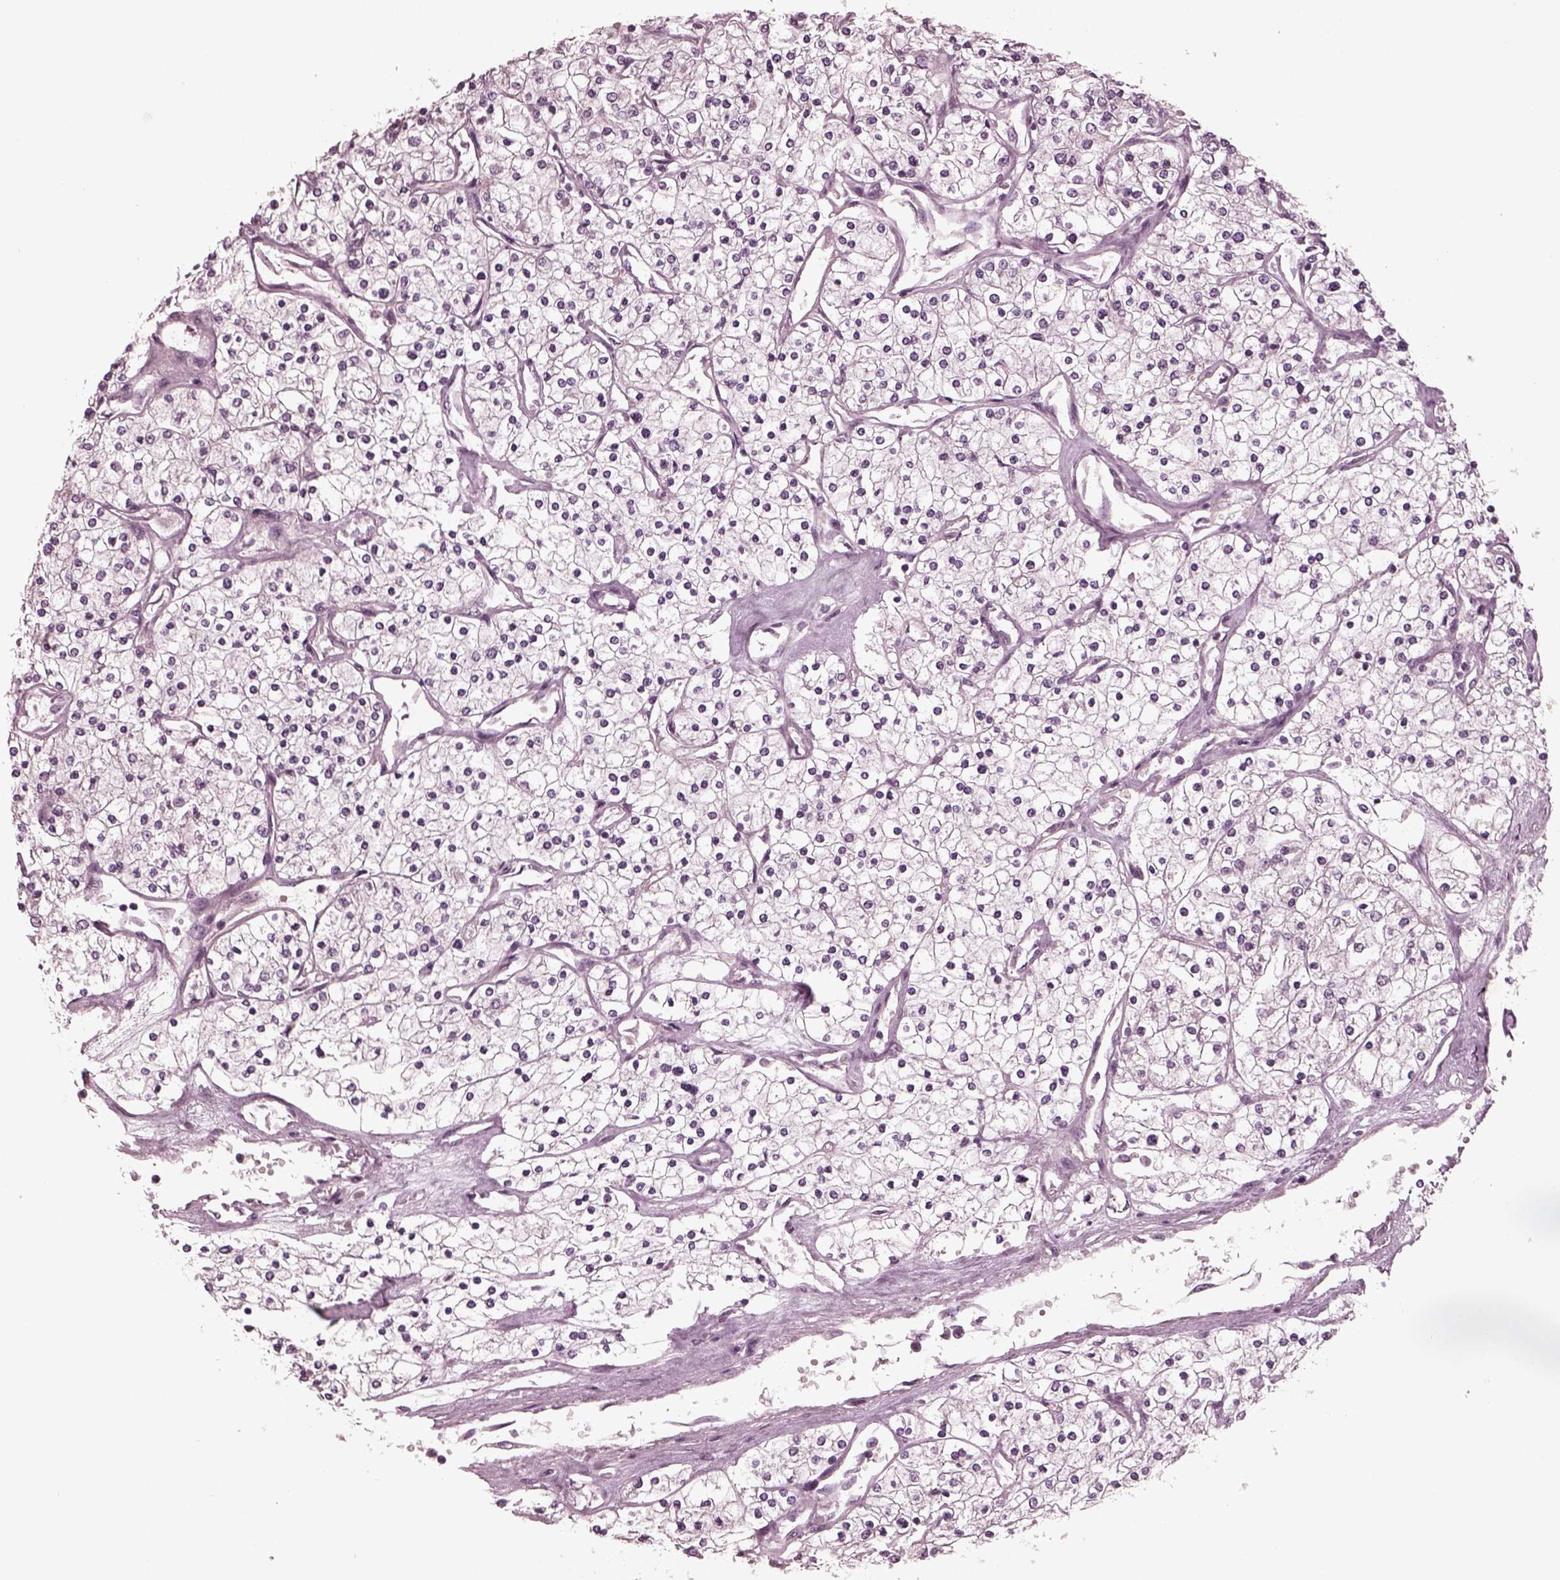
{"staining": {"intensity": "negative", "quantity": "none", "location": "none"}, "tissue": "renal cancer", "cell_type": "Tumor cells", "image_type": "cancer", "snomed": [{"axis": "morphology", "description": "Adenocarcinoma, NOS"}, {"axis": "topography", "description": "Kidney"}], "caption": "Tumor cells show no significant protein staining in renal cancer.", "gene": "TUBG1", "patient": {"sex": "male", "age": 80}}